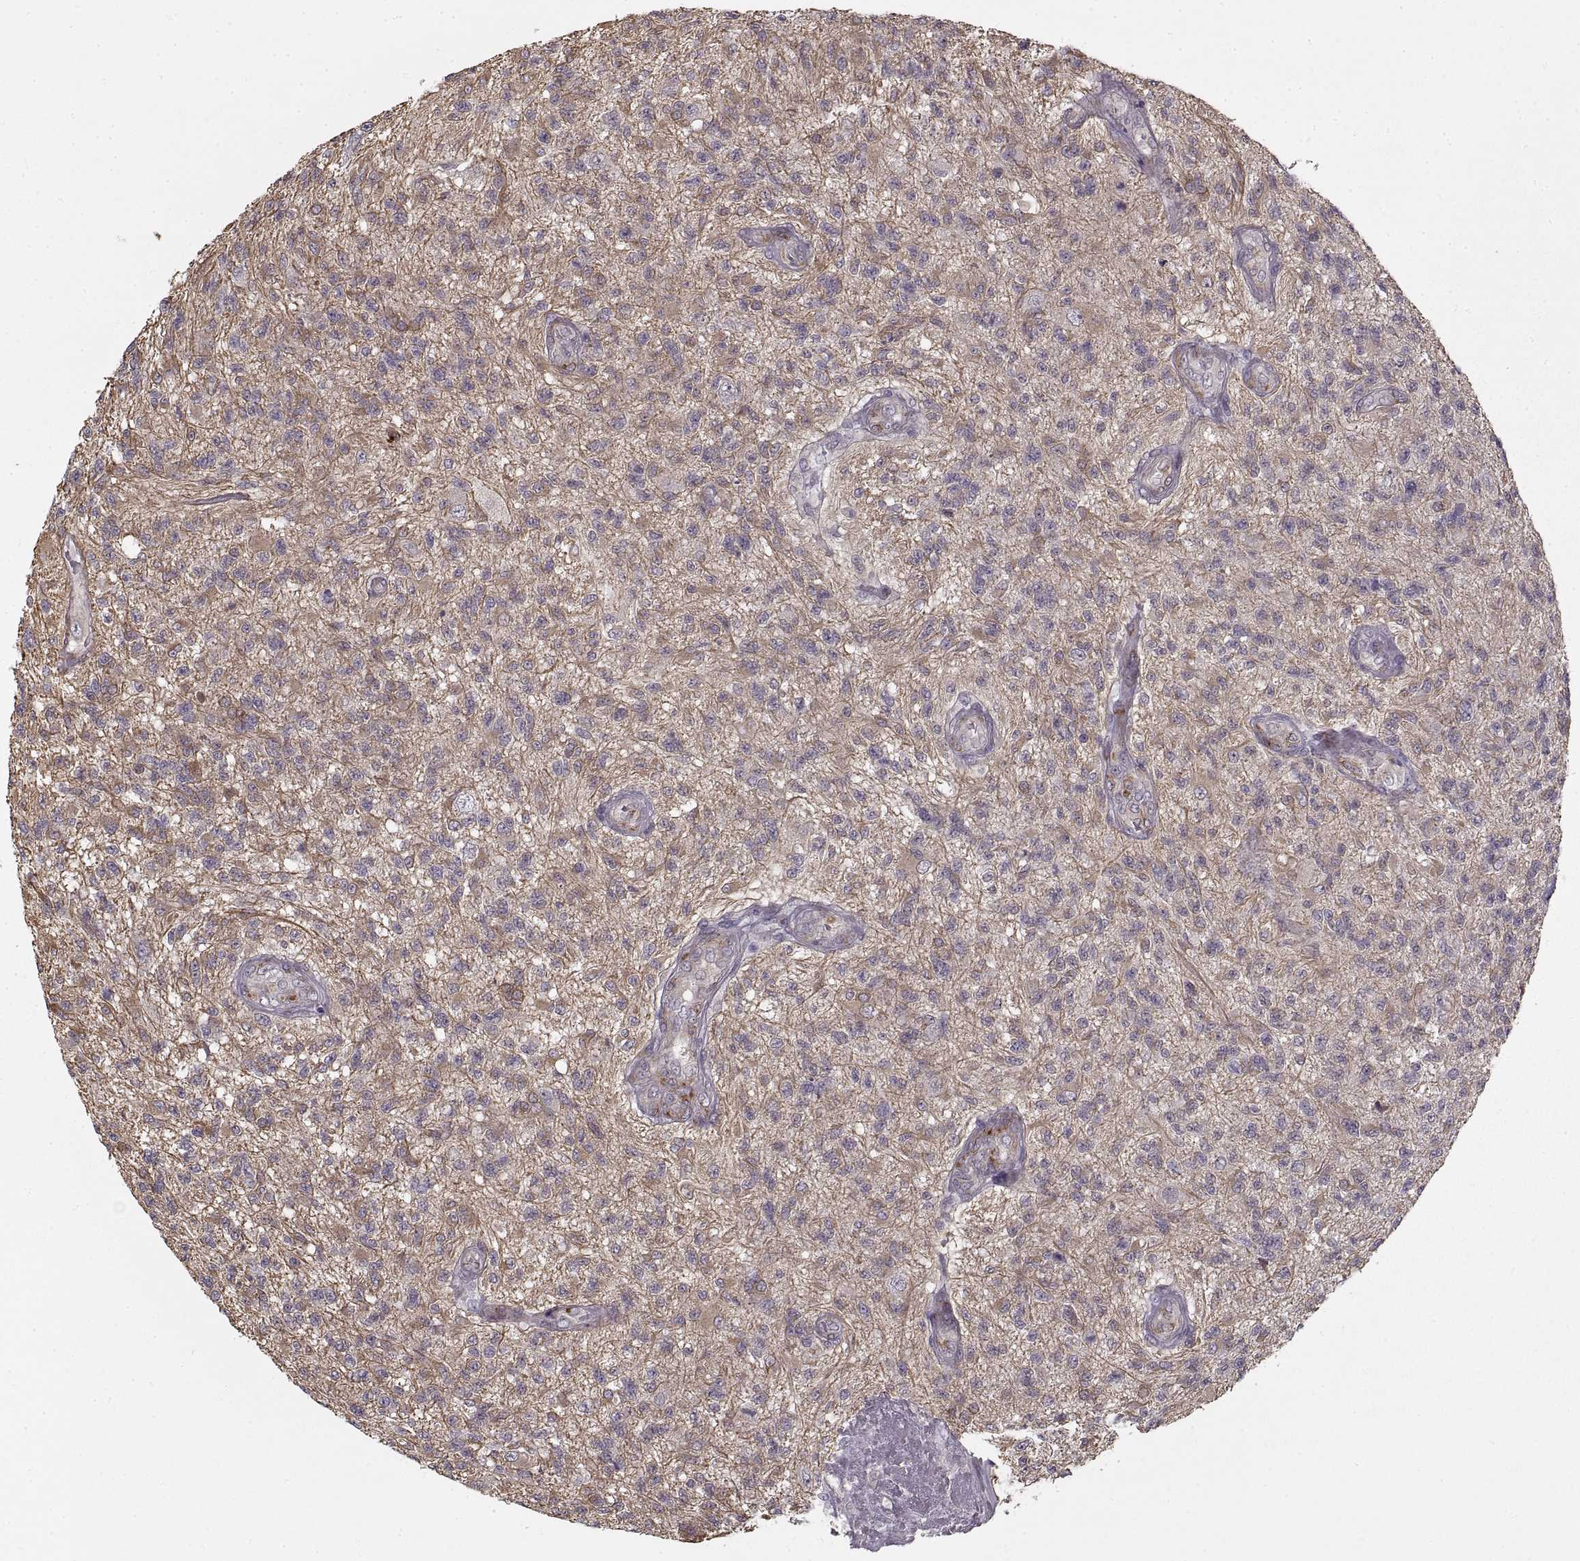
{"staining": {"intensity": "negative", "quantity": "none", "location": "none"}, "tissue": "glioma", "cell_type": "Tumor cells", "image_type": "cancer", "snomed": [{"axis": "morphology", "description": "Glioma, malignant, High grade"}, {"axis": "topography", "description": "Brain"}], "caption": "An IHC image of malignant glioma (high-grade) is shown. There is no staining in tumor cells of malignant glioma (high-grade).", "gene": "LAMB2", "patient": {"sex": "male", "age": 56}}